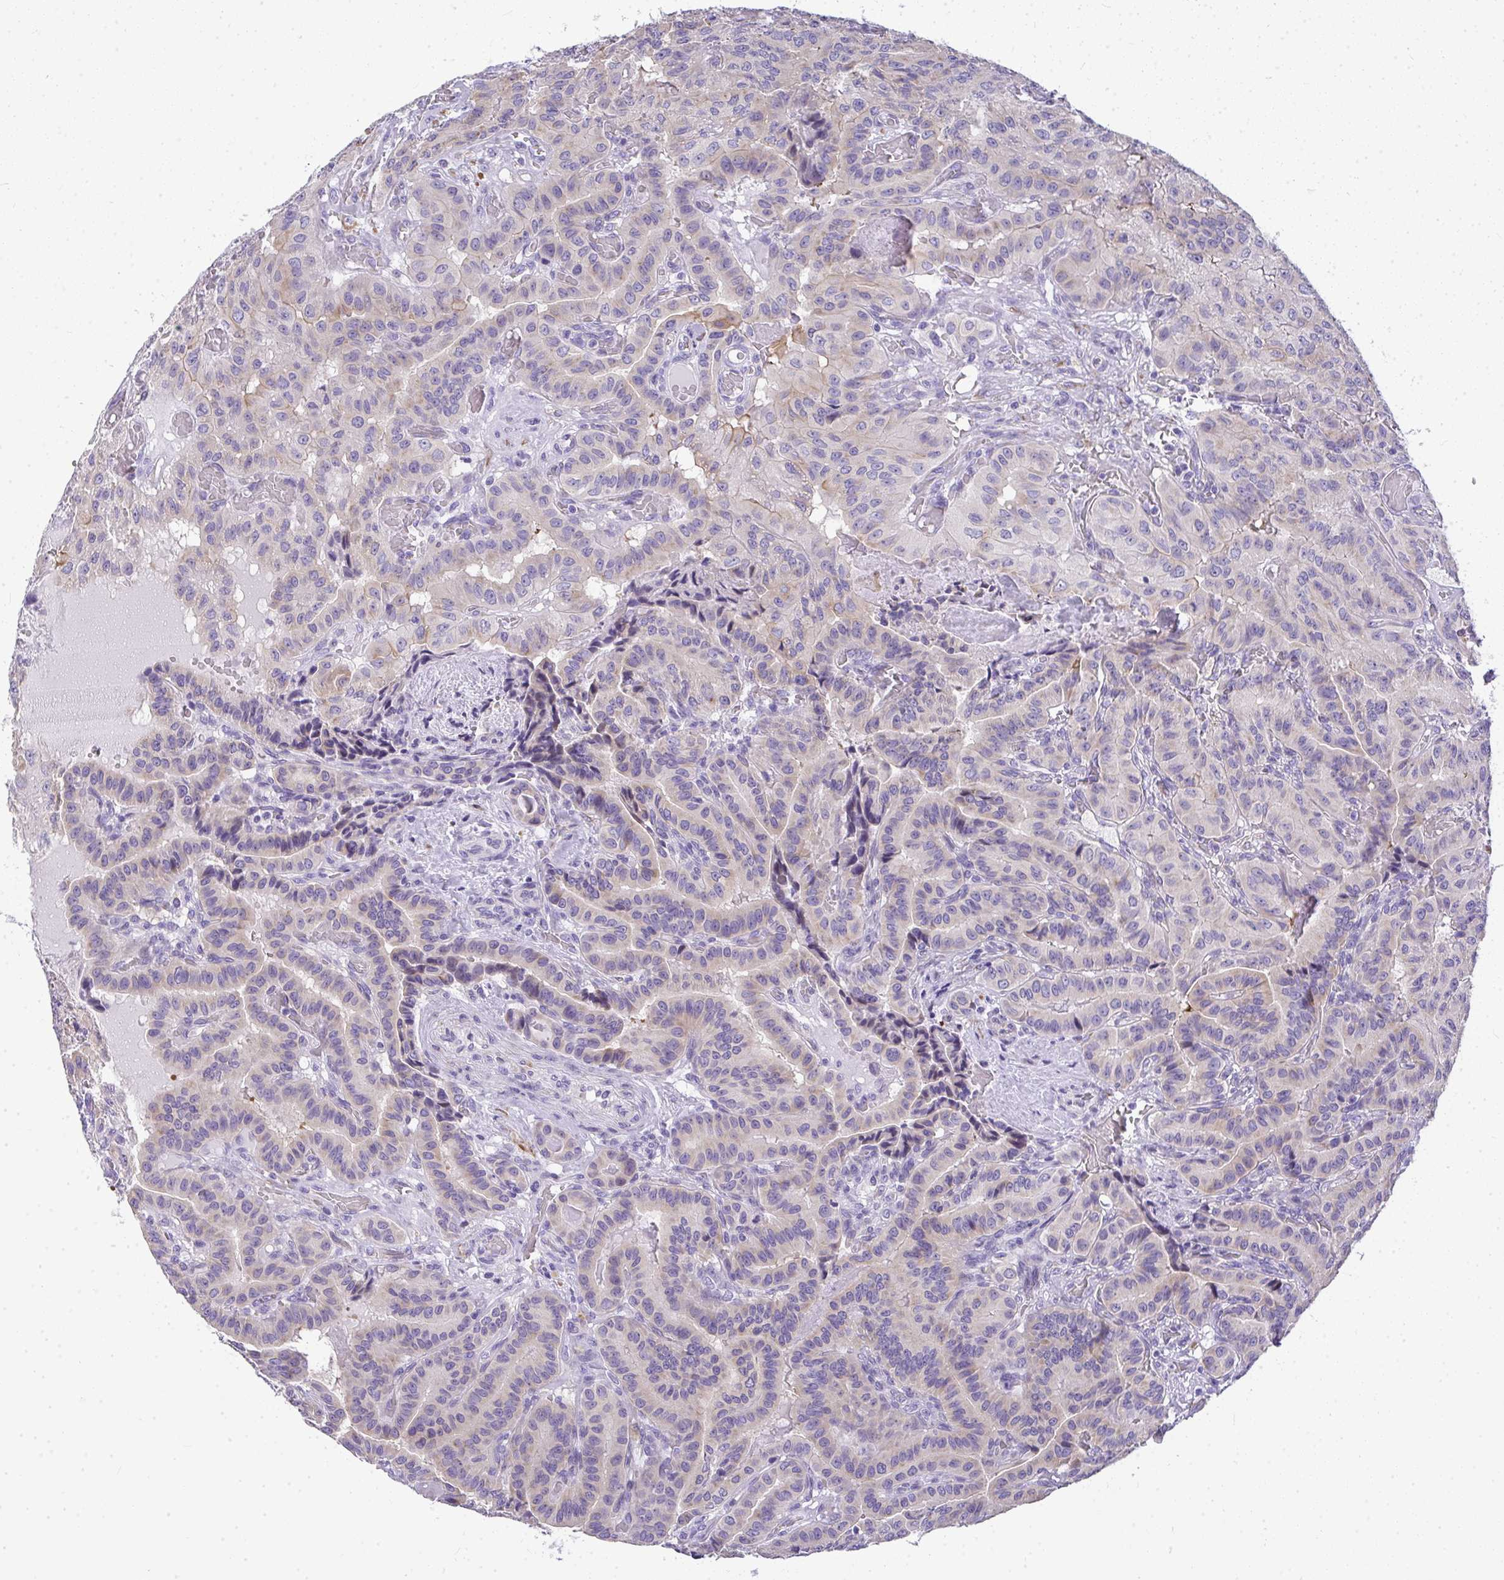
{"staining": {"intensity": "weak", "quantity": "<25%", "location": "cytoplasmic/membranous"}, "tissue": "thyroid cancer", "cell_type": "Tumor cells", "image_type": "cancer", "snomed": [{"axis": "morphology", "description": "Papillary adenocarcinoma, NOS"}, {"axis": "morphology", "description": "Papillary adenoma metastatic"}, {"axis": "topography", "description": "Thyroid gland"}], "caption": "IHC image of thyroid cancer stained for a protein (brown), which reveals no positivity in tumor cells. The staining was performed using DAB (3,3'-diaminobenzidine) to visualize the protein expression in brown, while the nuclei were stained in blue with hematoxylin (Magnification: 20x).", "gene": "ADRA2C", "patient": {"sex": "male", "age": 87}}